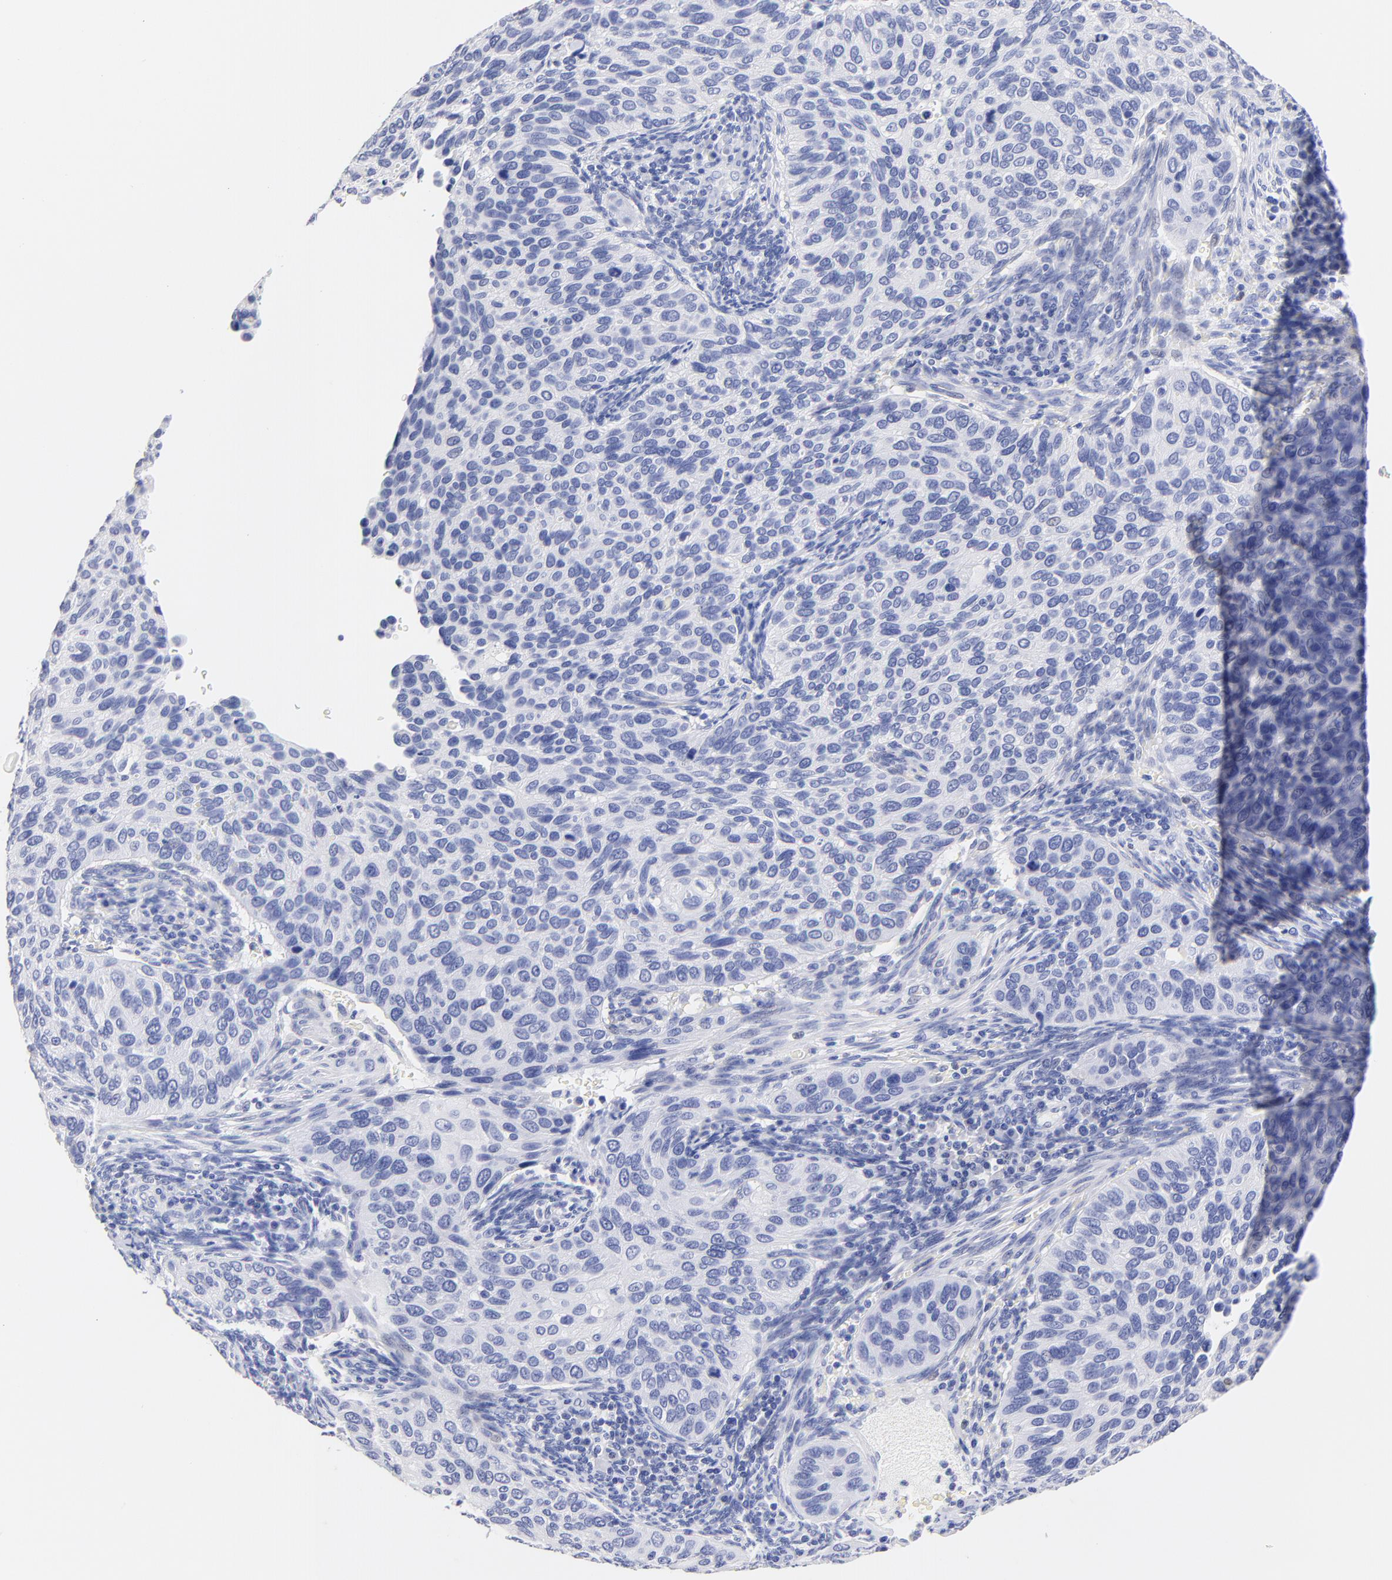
{"staining": {"intensity": "negative", "quantity": "none", "location": "none"}, "tissue": "cervical cancer", "cell_type": "Tumor cells", "image_type": "cancer", "snomed": [{"axis": "morphology", "description": "Adenocarcinoma, NOS"}, {"axis": "topography", "description": "Cervix"}], "caption": "Cervical cancer was stained to show a protein in brown. There is no significant staining in tumor cells.", "gene": "CFAP57", "patient": {"sex": "female", "age": 29}}